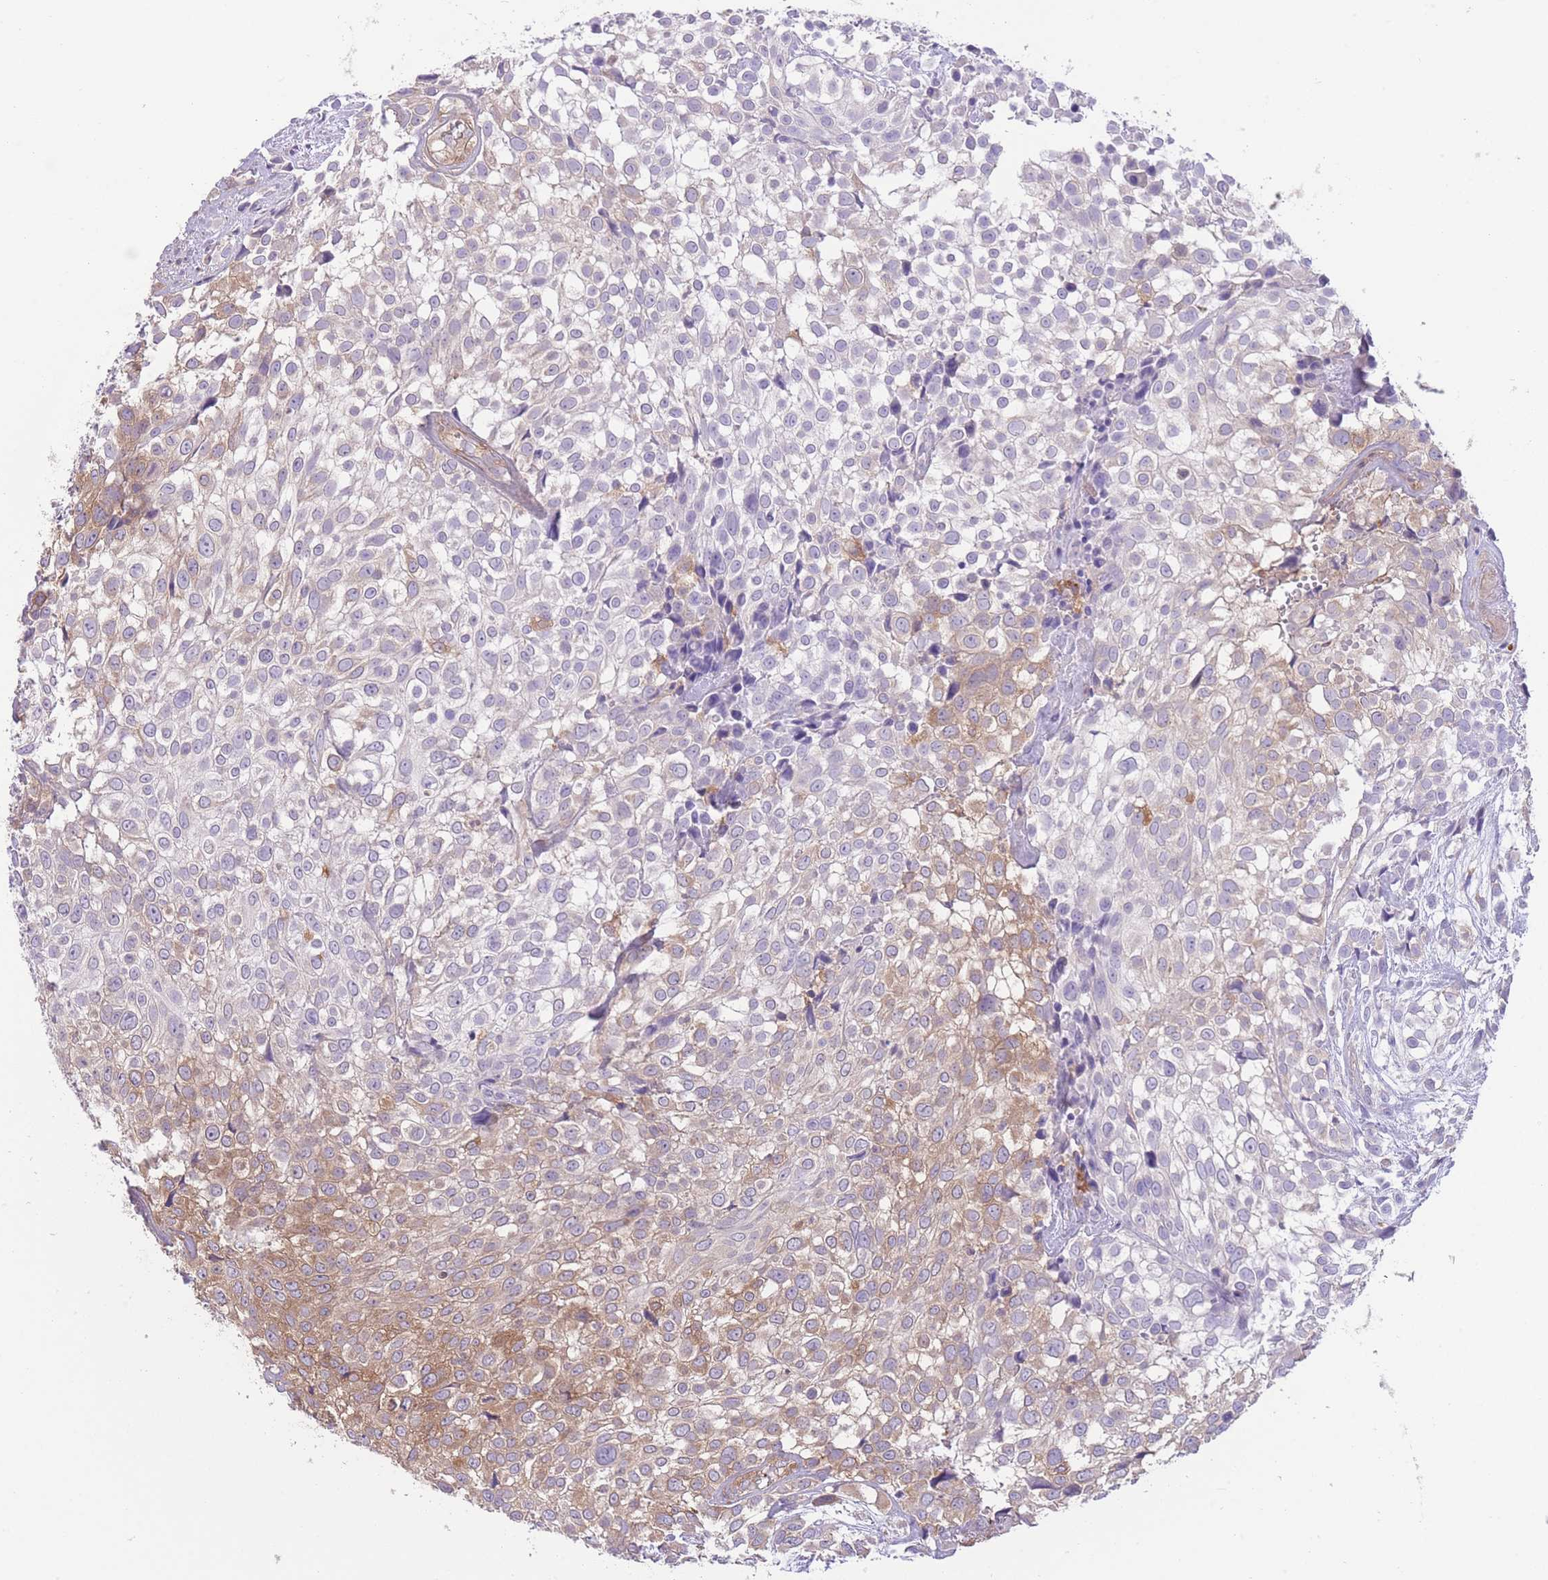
{"staining": {"intensity": "weak", "quantity": "25%-75%", "location": "cytoplasmic/membranous"}, "tissue": "urothelial cancer", "cell_type": "Tumor cells", "image_type": "cancer", "snomed": [{"axis": "morphology", "description": "Urothelial carcinoma, High grade"}, {"axis": "topography", "description": "Urinary bladder"}], "caption": "A photomicrograph of human urothelial carcinoma (high-grade) stained for a protein reveals weak cytoplasmic/membranous brown staining in tumor cells. The protein of interest is shown in brown color, while the nuclei are stained blue.", "gene": "PRKAR1A", "patient": {"sex": "male", "age": 56}}